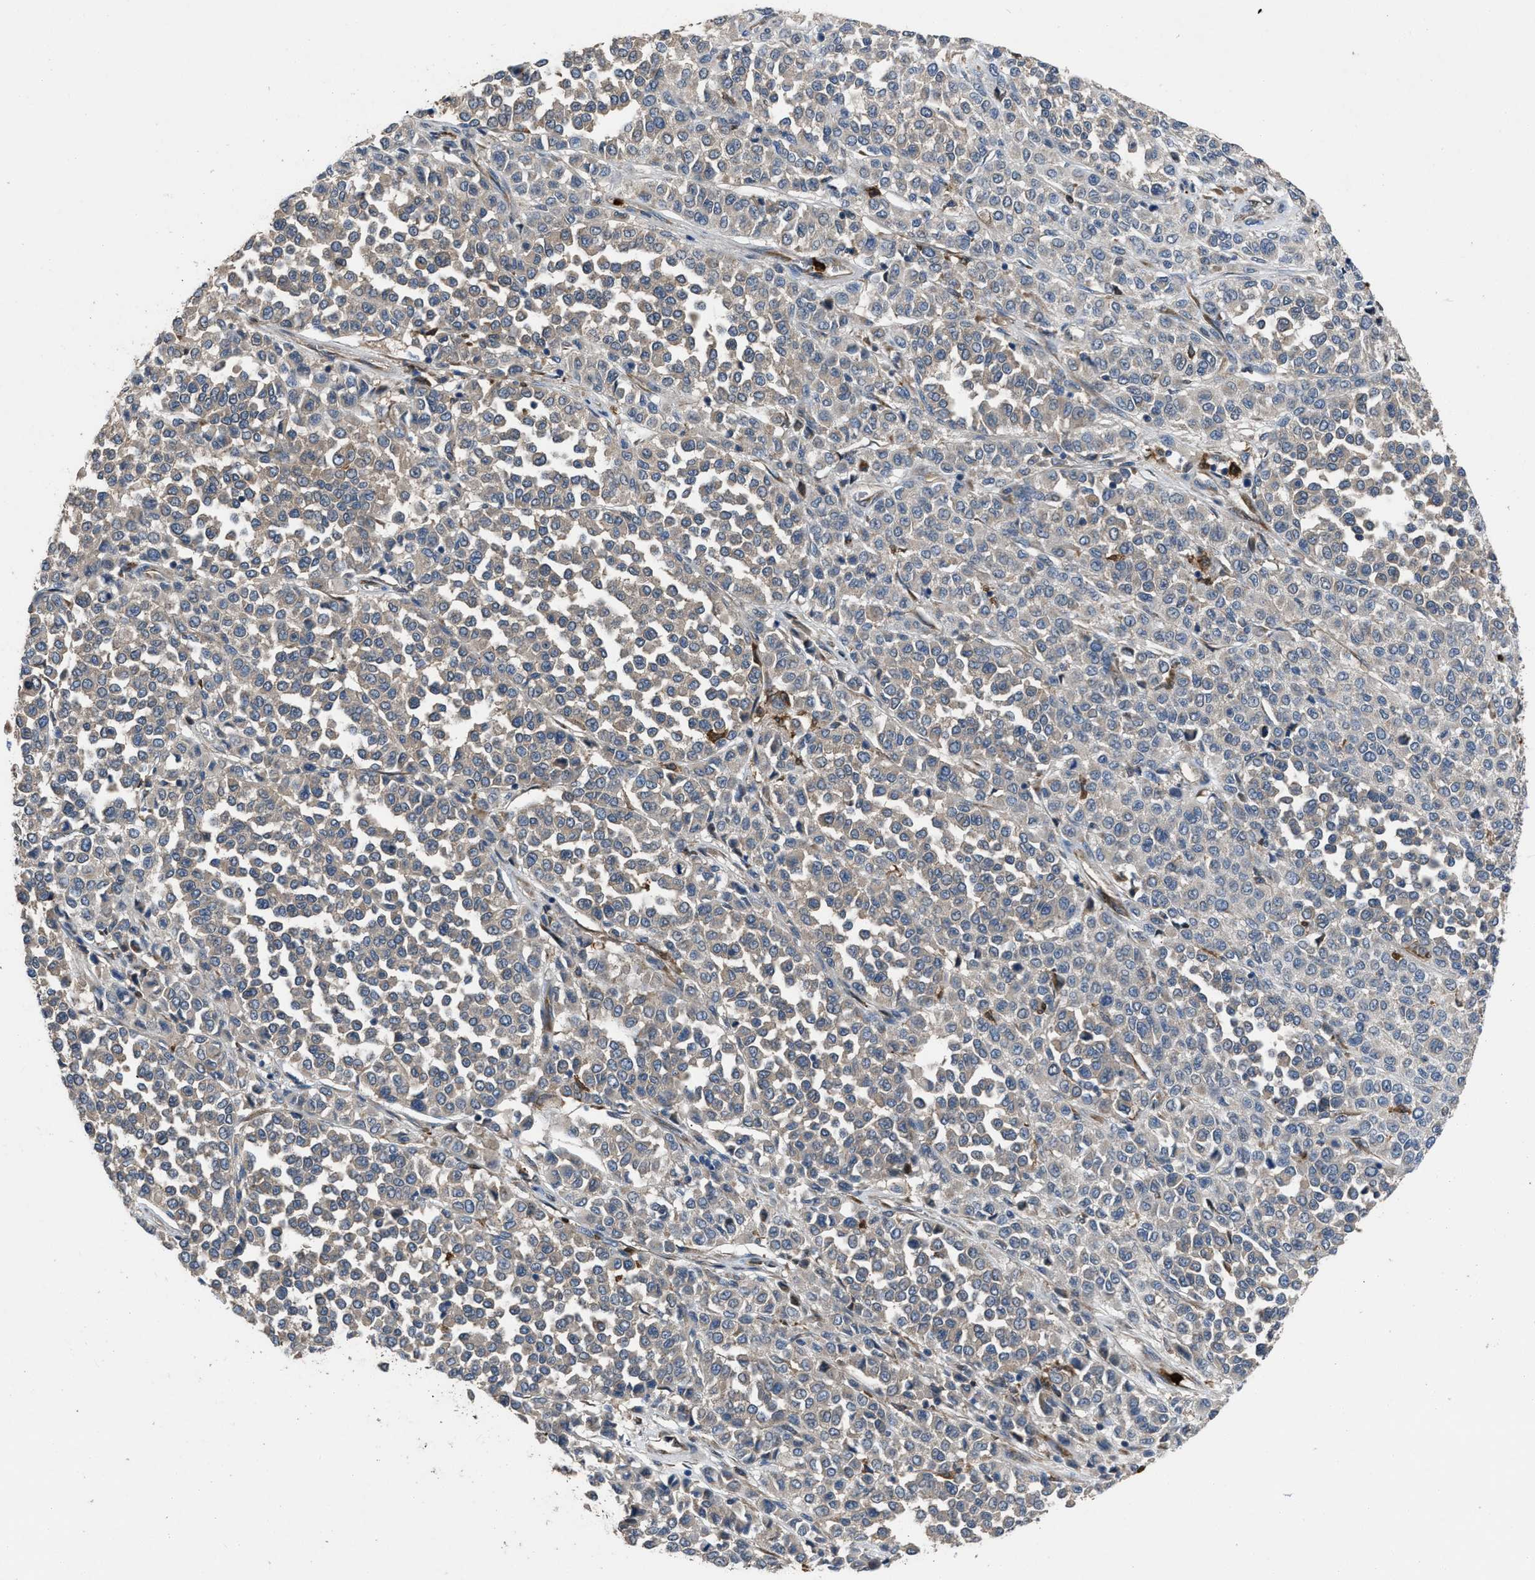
{"staining": {"intensity": "negative", "quantity": "none", "location": "none"}, "tissue": "melanoma", "cell_type": "Tumor cells", "image_type": "cancer", "snomed": [{"axis": "morphology", "description": "Malignant melanoma, Metastatic site"}, {"axis": "topography", "description": "Pancreas"}], "caption": "IHC image of neoplastic tissue: human malignant melanoma (metastatic site) stained with DAB reveals no significant protein staining in tumor cells.", "gene": "ANGPT1", "patient": {"sex": "female", "age": 30}}